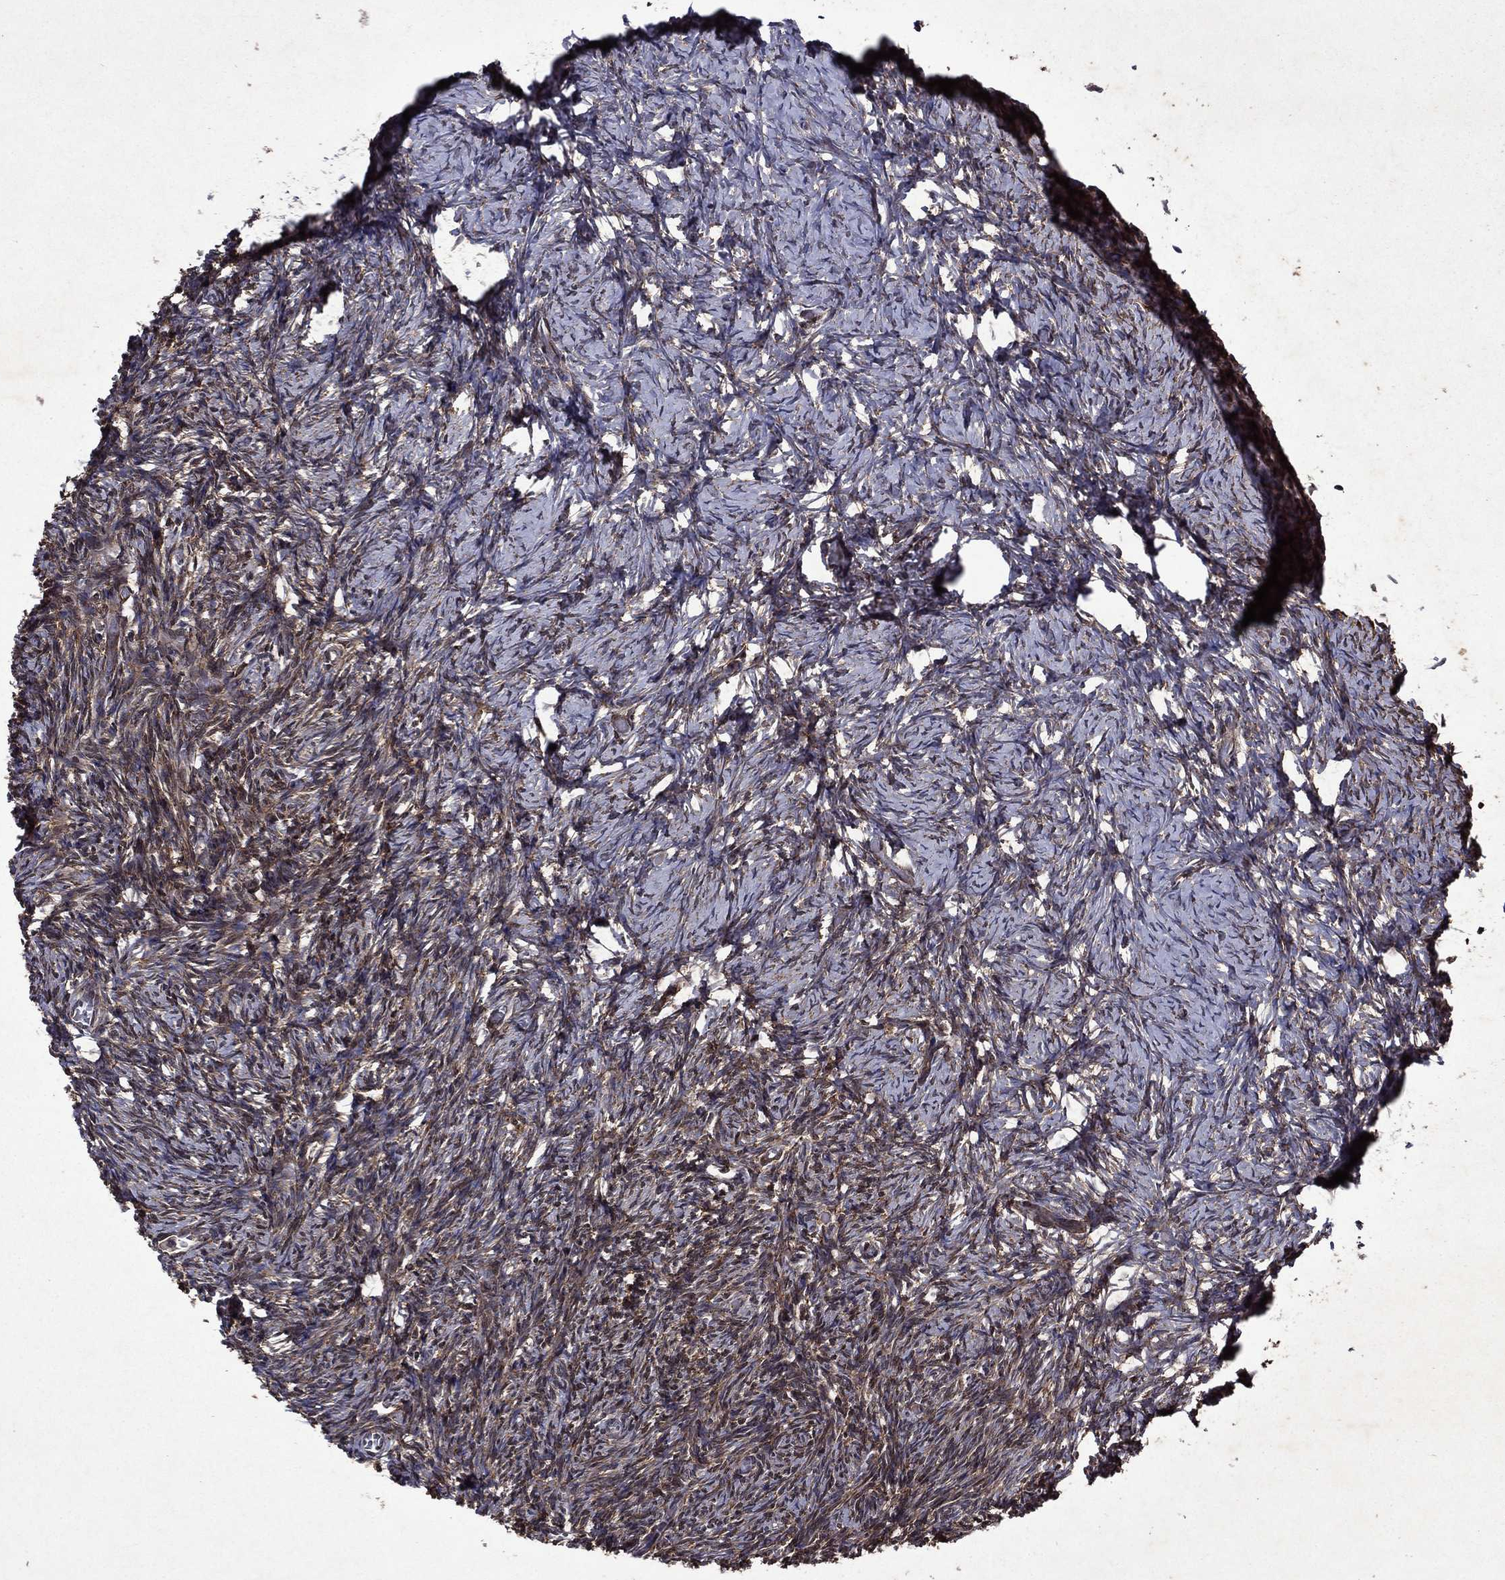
{"staining": {"intensity": "moderate", "quantity": ">75%", "location": "cytoplasmic/membranous"}, "tissue": "ovary", "cell_type": "Follicle cells", "image_type": "normal", "snomed": [{"axis": "morphology", "description": "Normal tissue, NOS"}, {"axis": "topography", "description": "Ovary"}], "caption": "This micrograph shows IHC staining of unremarkable ovary, with medium moderate cytoplasmic/membranous staining in approximately >75% of follicle cells.", "gene": "EIF2B4", "patient": {"sex": "female", "age": 39}}